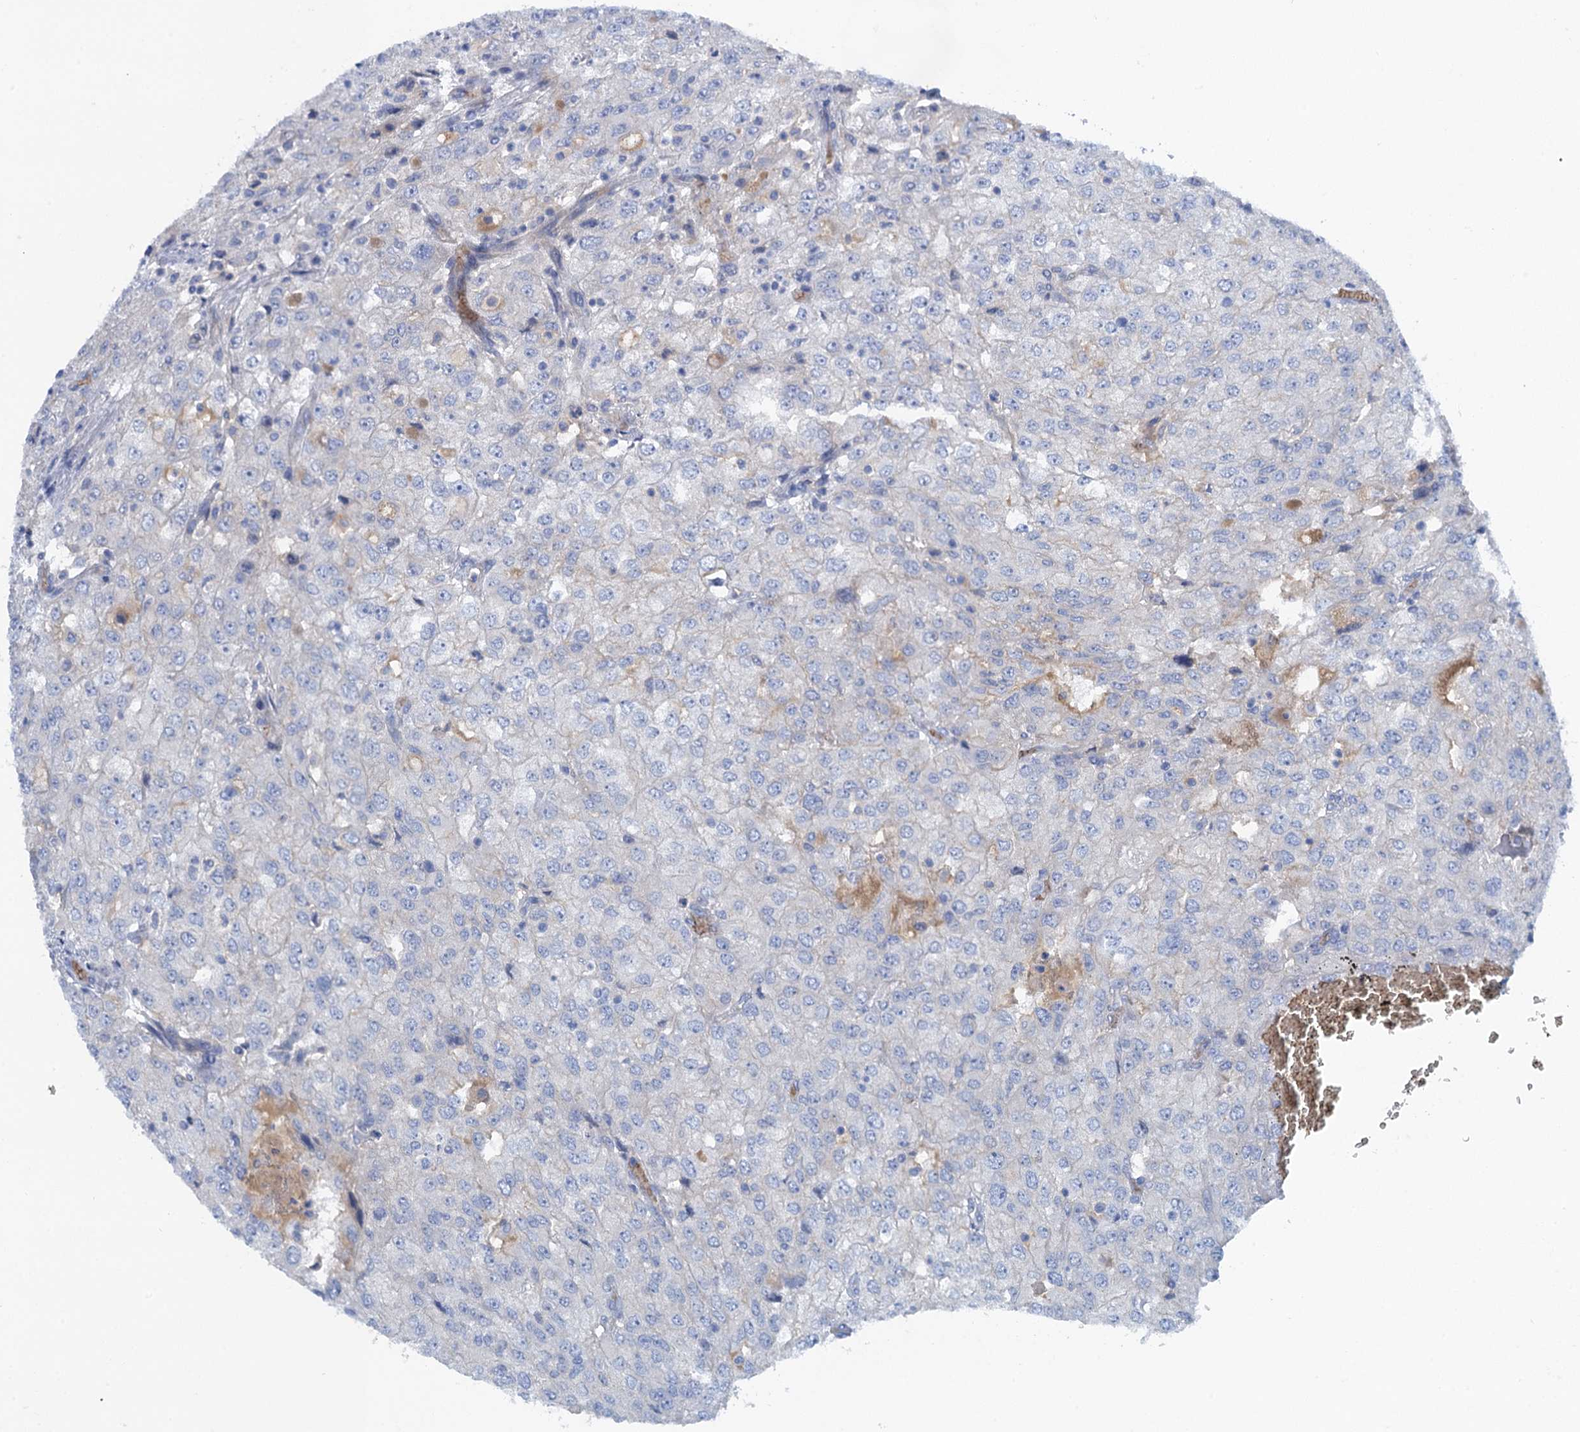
{"staining": {"intensity": "negative", "quantity": "none", "location": "none"}, "tissue": "renal cancer", "cell_type": "Tumor cells", "image_type": "cancer", "snomed": [{"axis": "morphology", "description": "Adenocarcinoma, NOS"}, {"axis": "topography", "description": "Kidney"}], "caption": "DAB (3,3'-diaminobenzidine) immunohistochemical staining of human adenocarcinoma (renal) demonstrates no significant staining in tumor cells. Brightfield microscopy of immunohistochemistry (IHC) stained with DAB (brown) and hematoxylin (blue), captured at high magnification.", "gene": "MYADML2", "patient": {"sex": "female", "age": 54}}